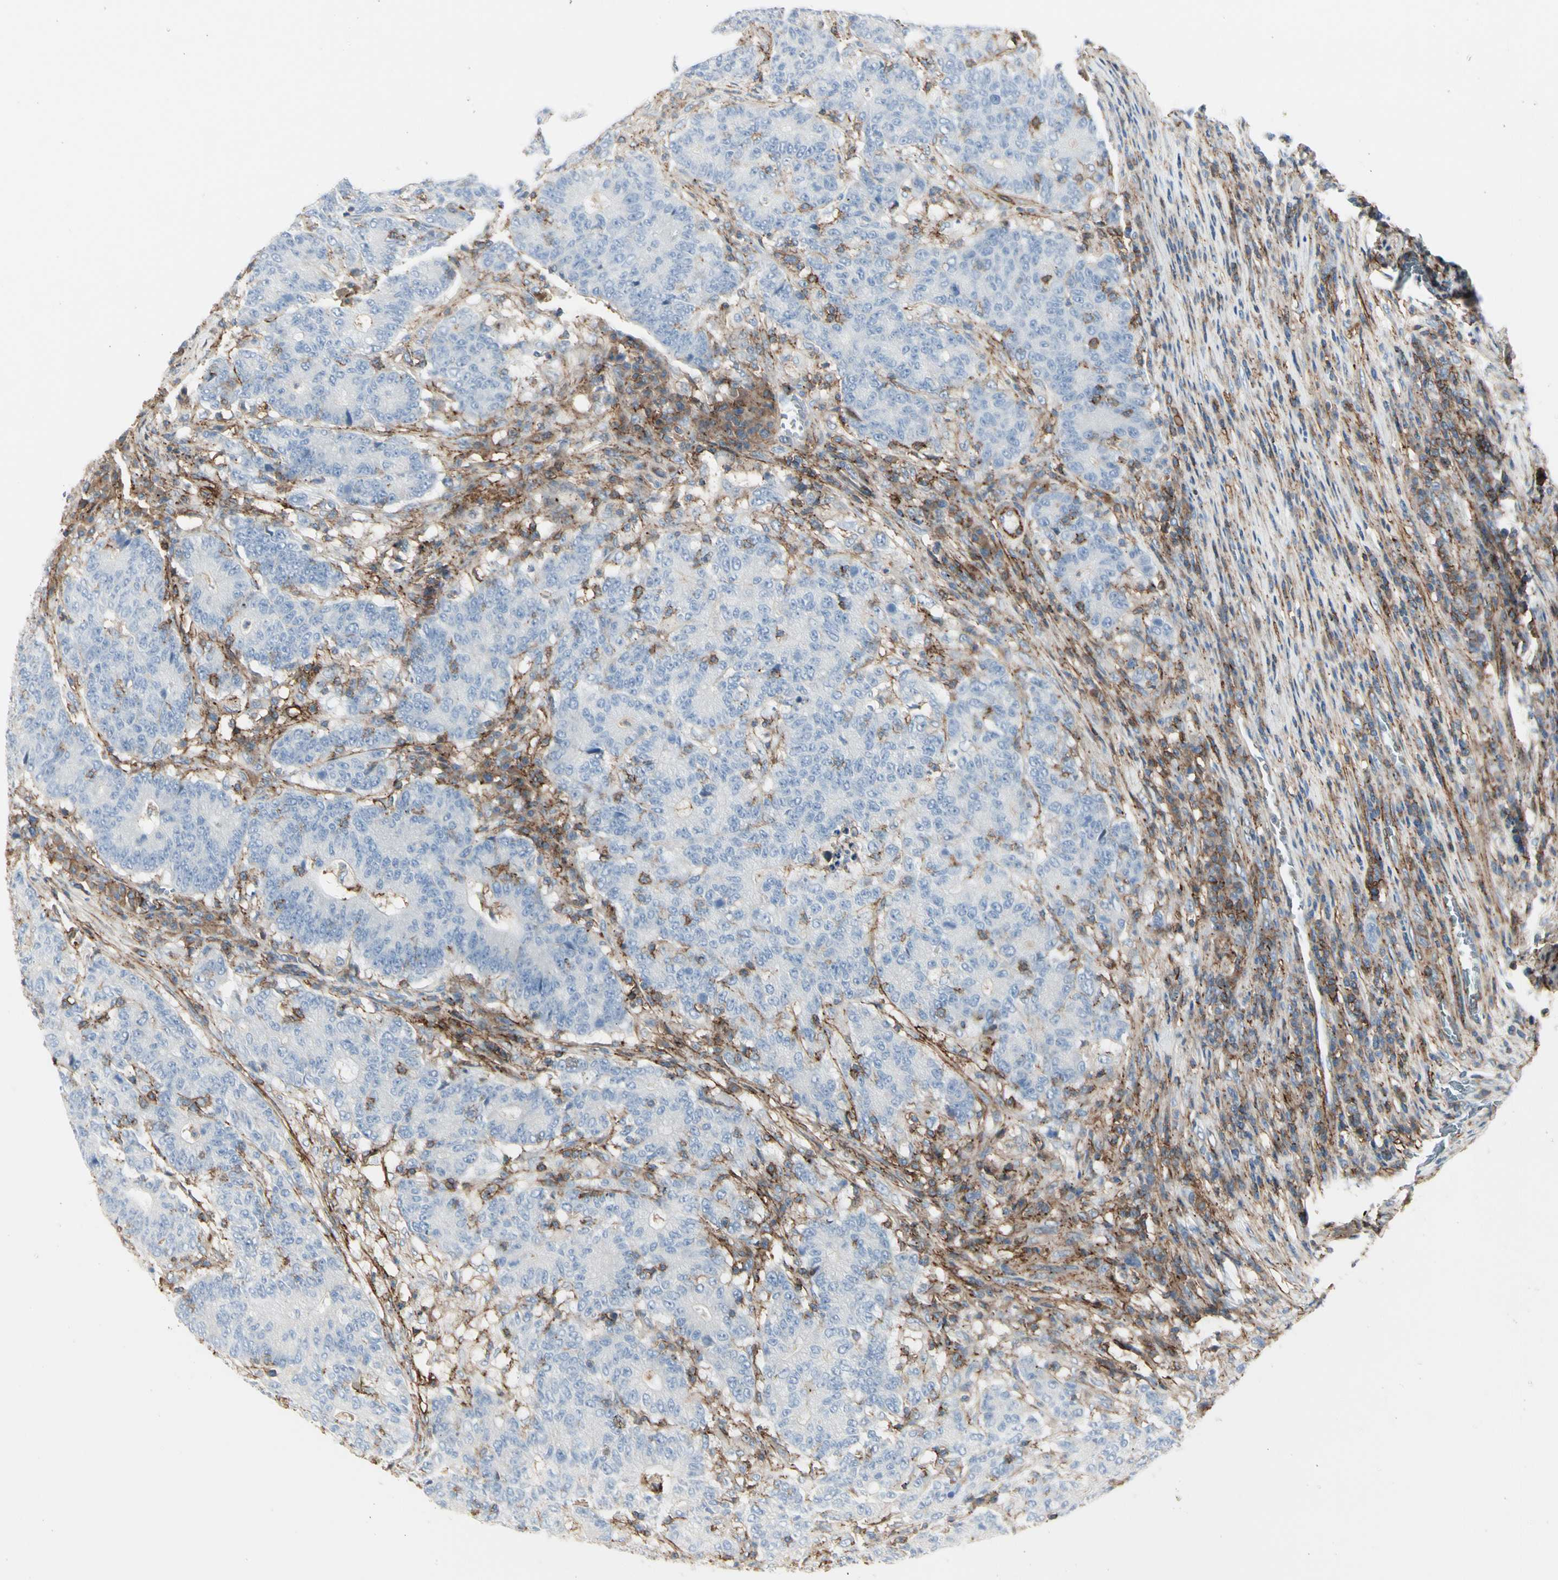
{"staining": {"intensity": "negative", "quantity": "none", "location": "none"}, "tissue": "colorectal cancer", "cell_type": "Tumor cells", "image_type": "cancer", "snomed": [{"axis": "morphology", "description": "Normal tissue, NOS"}, {"axis": "morphology", "description": "Adenocarcinoma, NOS"}, {"axis": "topography", "description": "Colon"}], "caption": "Image shows no significant protein positivity in tumor cells of colorectal cancer. The staining is performed using DAB brown chromogen with nuclei counter-stained in using hematoxylin.", "gene": "CLEC2B", "patient": {"sex": "female", "age": 75}}